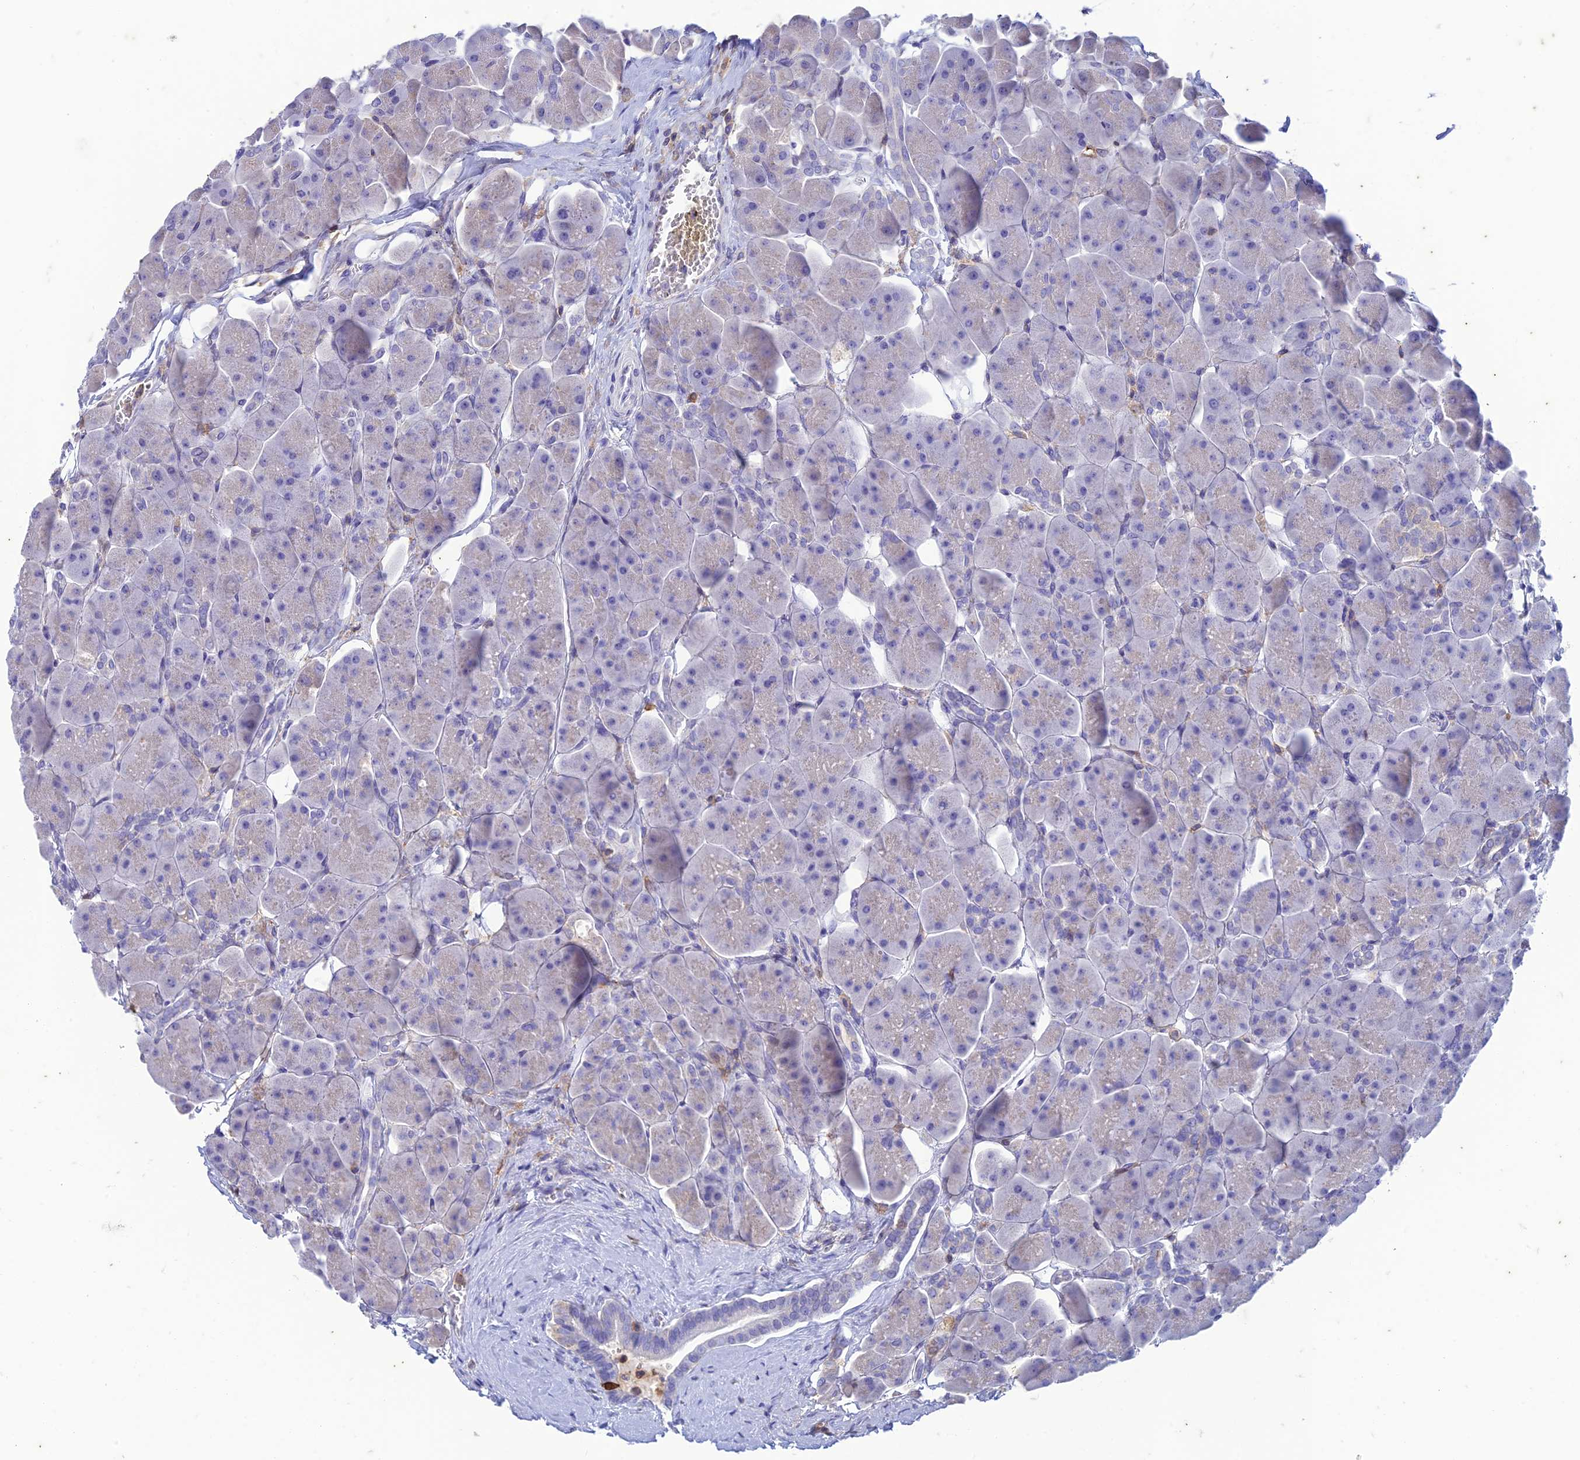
{"staining": {"intensity": "moderate", "quantity": "<25%", "location": "cytoplasmic/membranous,nuclear"}, "tissue": "pancreas", "cell_type": "Exocrine glandular cells", "image_type": "normal", "snomed": [{"axis": "morphology", "description": "Normal tissue, NOS"}, {"axis": "topography", "description": "Pancreas"}], "caption": "Immunohistochemistry (IHC) photomicrograph of normal human pancreas stained for a protein (brown), which exhibits low levels of moderate cytoplasmic/membranous,nuclear expression in approximately <25% of exocrine glandular cells.", "gene": "FGF7", "patient": {"sex": "male", "age": 66}}